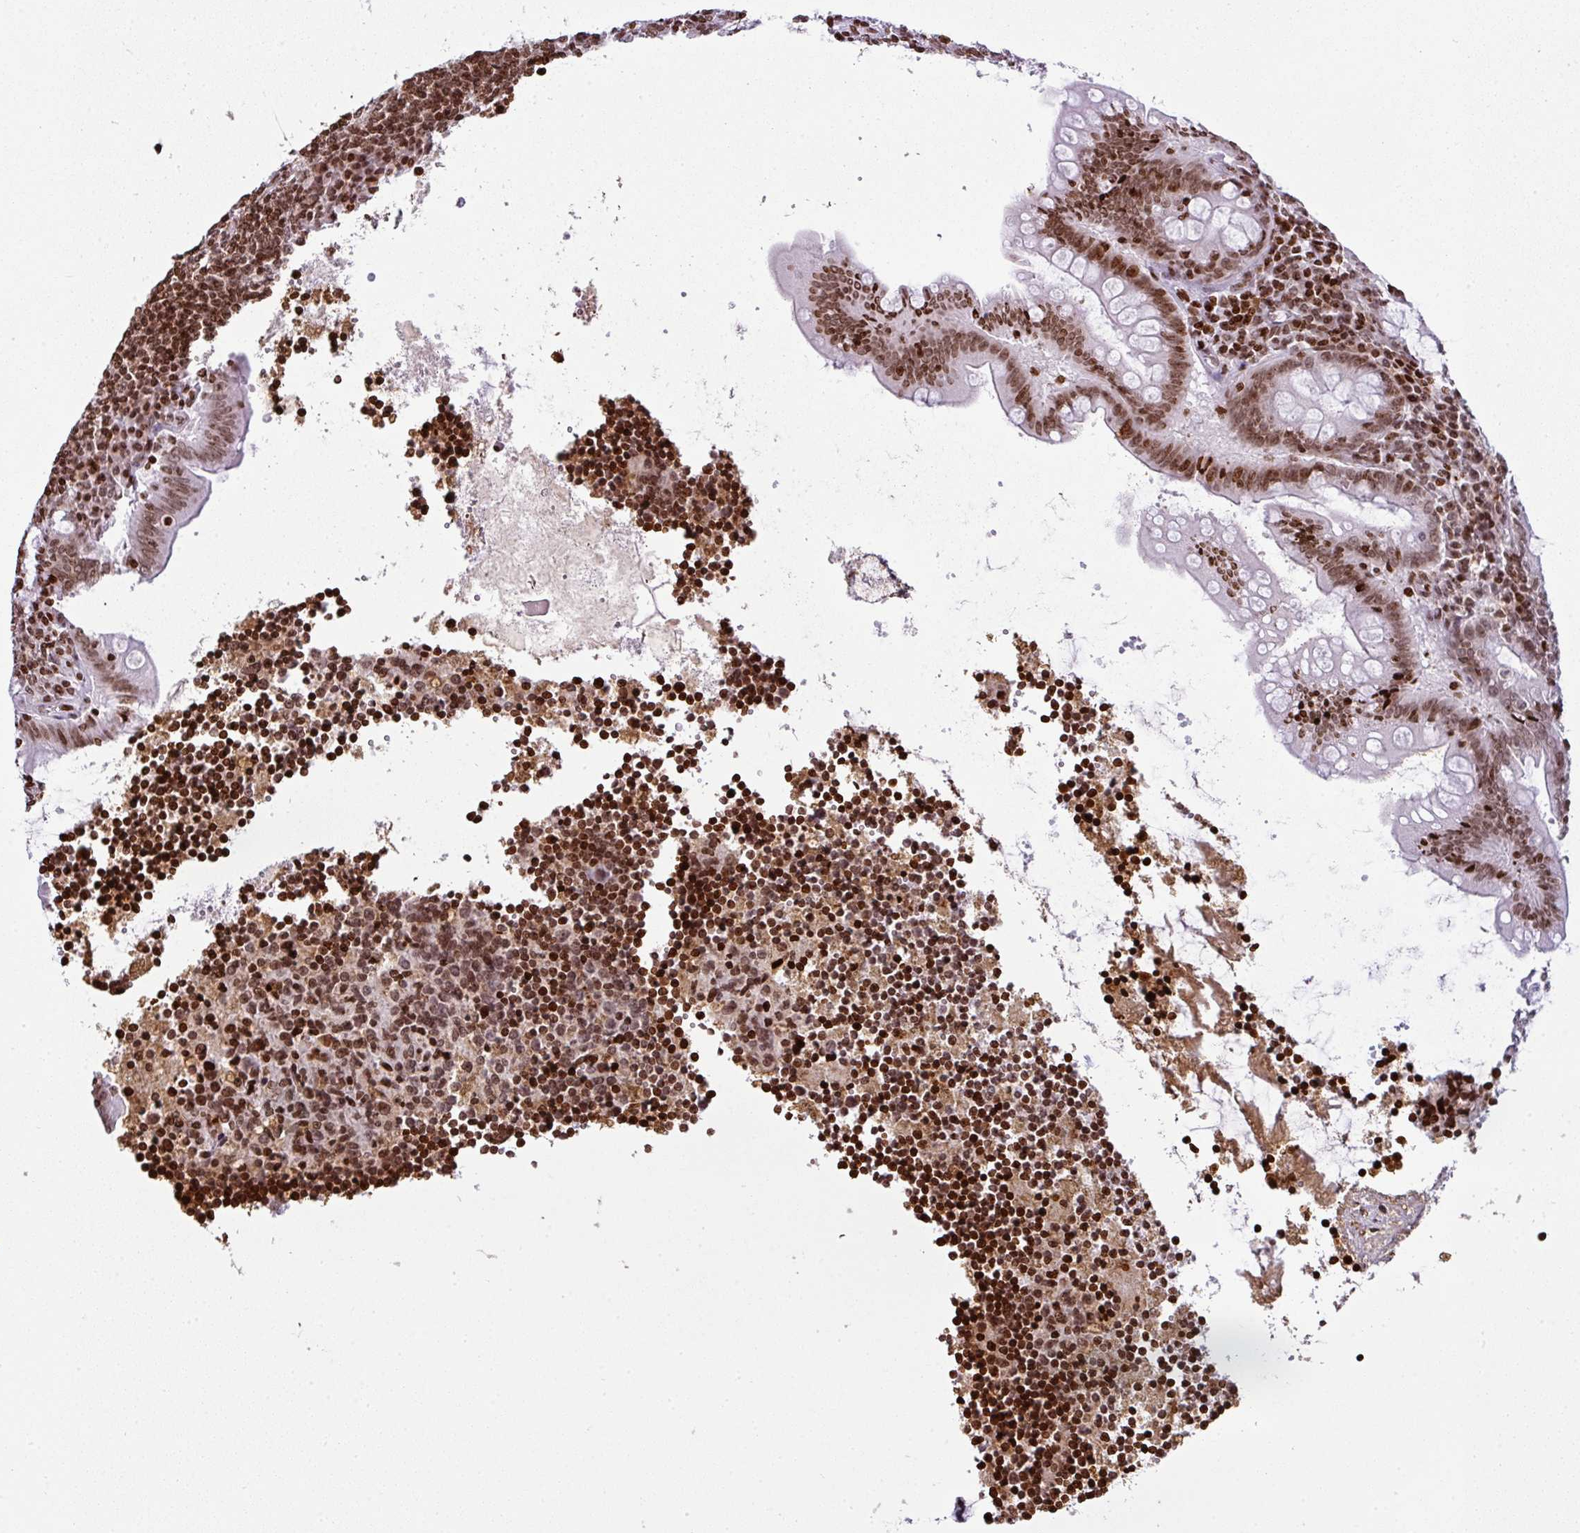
{"staining": {"intensity": "moderate", "quantity": ">75%", "location": "nuclear"}, "tissue": "appendix", "cell_type": "Glandular cells", "image_type": "normal", "snomed": [{"axis": "morphology", "description": "Normal tissue, NOS"}, {"axis": "topography", "description": "Appendix"}], "caption": "A micrograph of appendix stained for a protein displays moderate nuclear brown staining in glandular cells.", "gene": "RASL11A", "patient": {"sex": "female", "age": 33}}